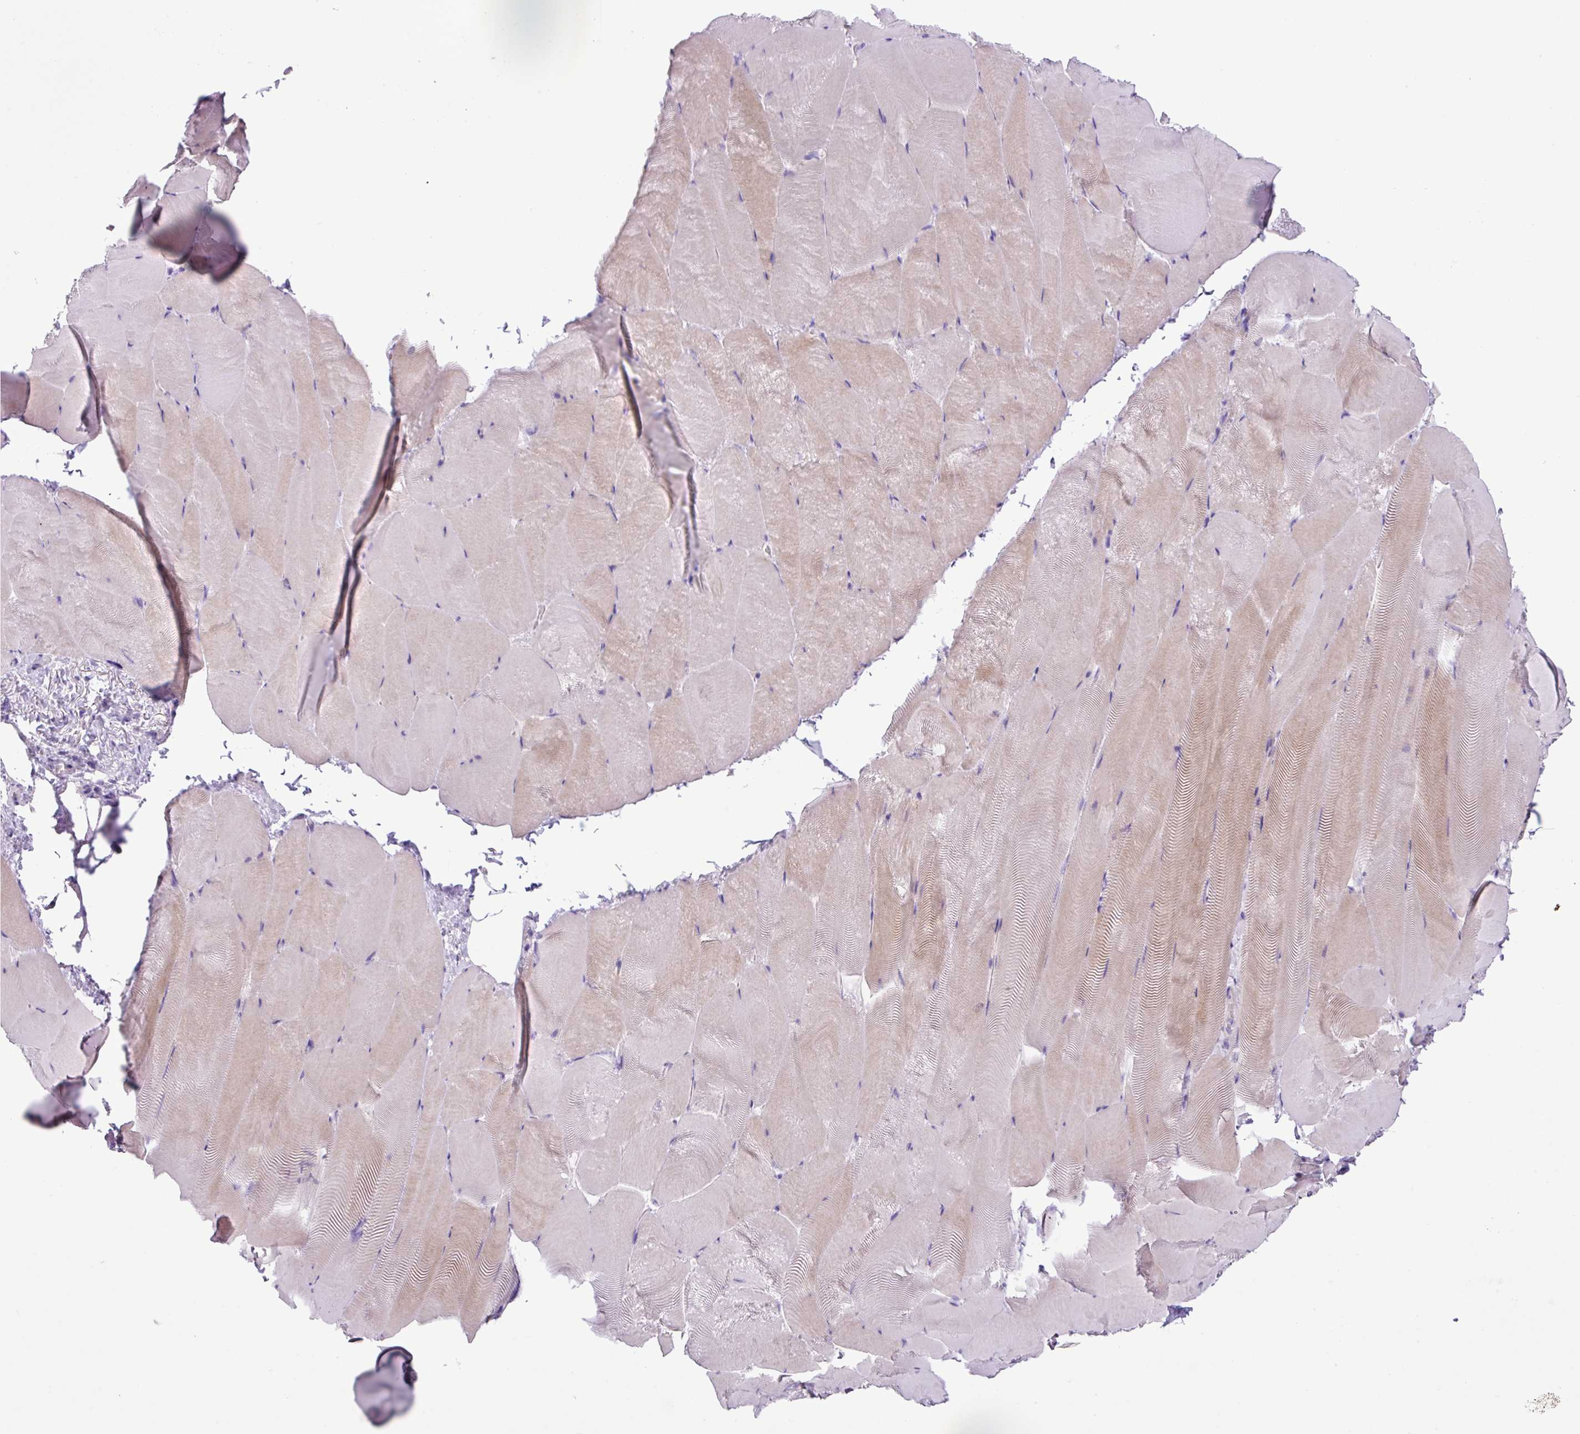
{"staining": {"intensity": "weak", "quantity": "25%-75%", "location": "cytoplasmic/membranous"}, "tissue": "skeletal muscle", "cell_type": "Myocytes", "image_type": "normal", "snomed": [{"axis": "morphology", "description": "Normal tissue, NOS"}, {"axis": "topography", "description": "Skeletal muscle"}], "caption": "Immunohistochemistry (DAB (3,3'-diaminobenzidine)) staining of normal skeletal muscle displays weak cytoplasmic/membranous protein expression in approximately 25%-75% of myocytes.", "gene": "CYSTM1", "patient": {"sex": "female", "age": 64}}